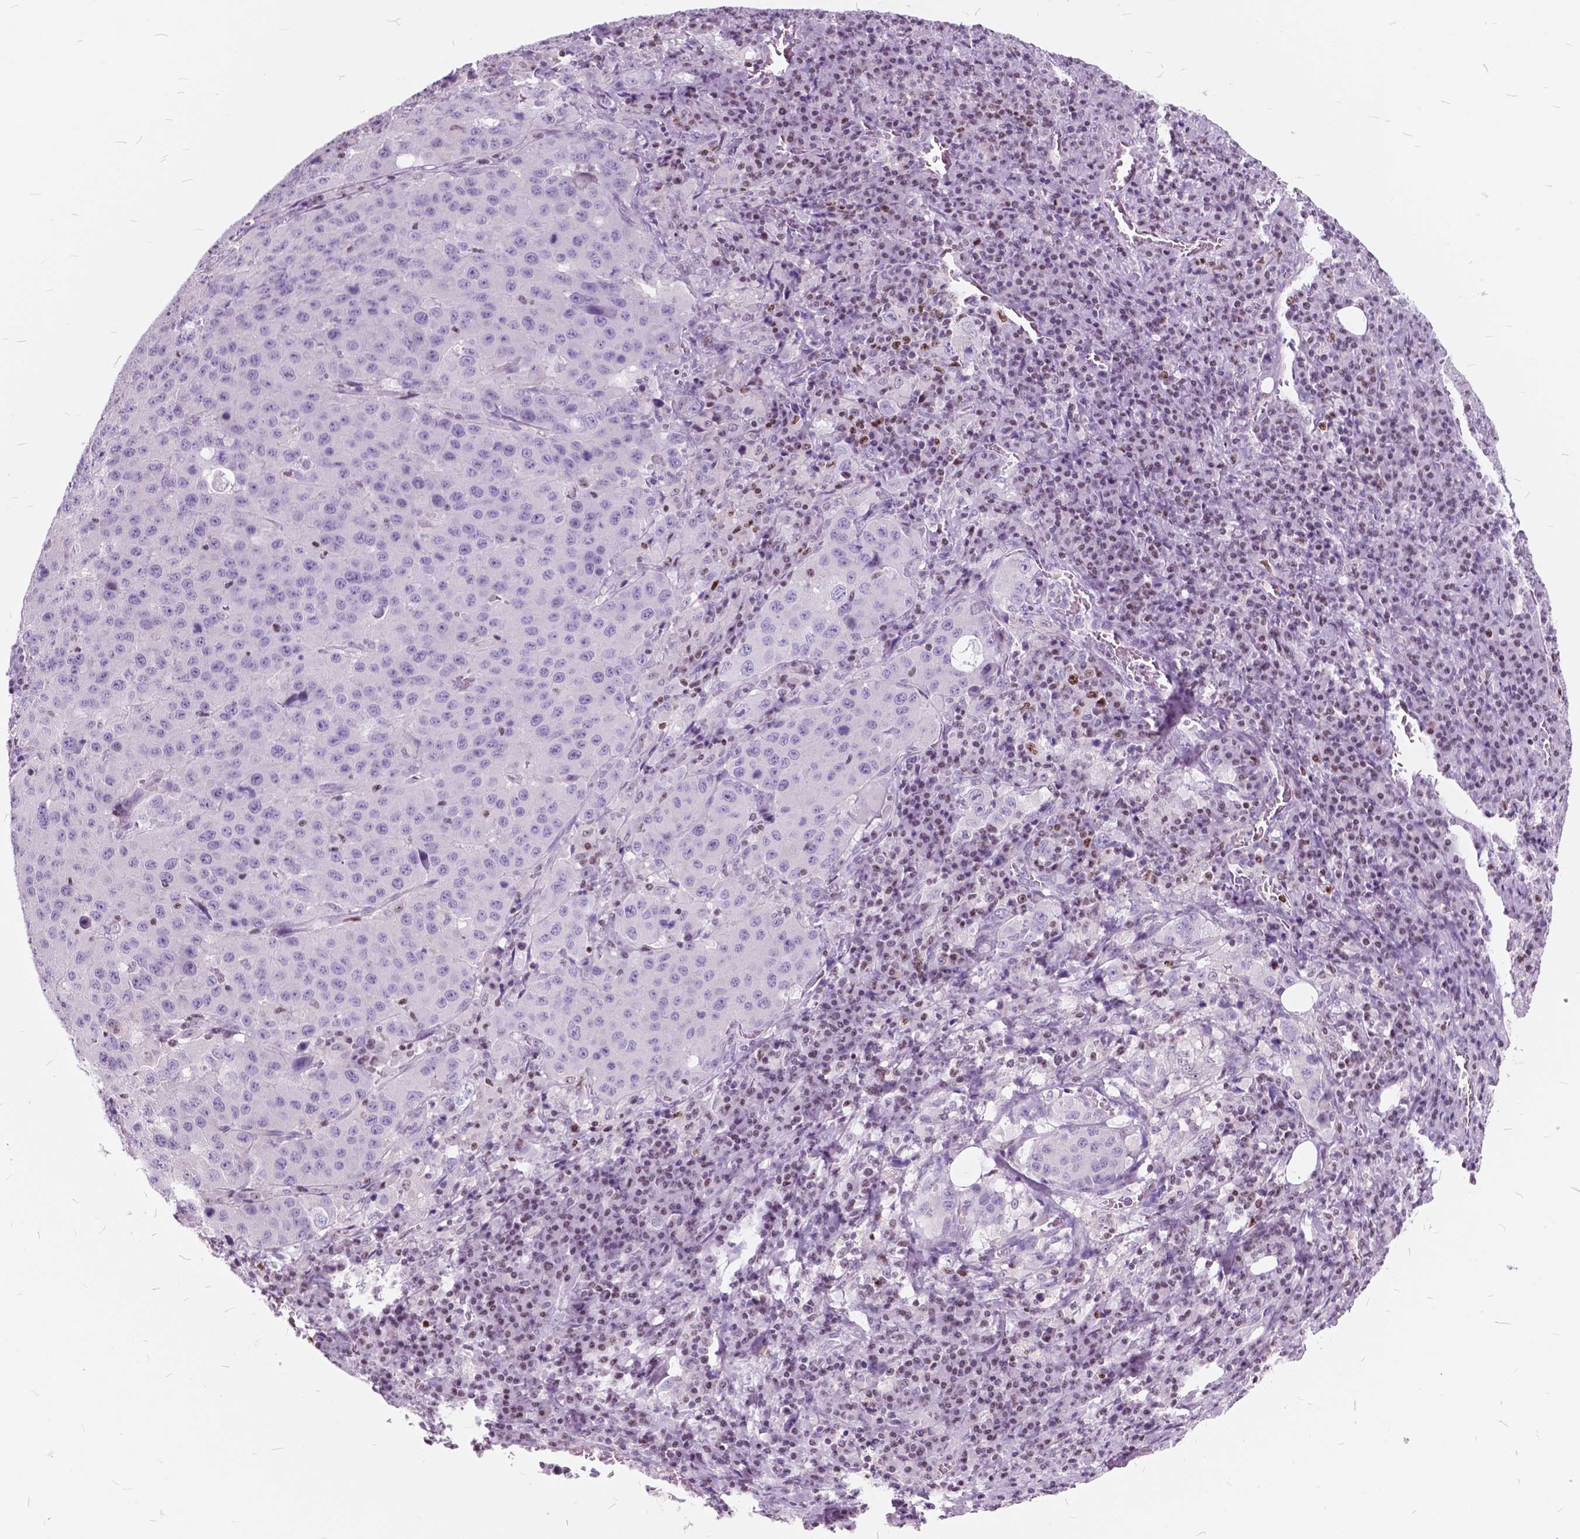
{"staining": {"intensity": "negative", "quantity": "none", "location": "none"}, "tissue": "stomach cancer", "cell_type": "Tumor cells", "image_type": "cancer", "snomed": [{"axis": "morphology", "description": "Adenocarcinoma, NOS"}, {"axis": "topography", "description": "Stomach"}], "caption": "Photomicrograph shows no significant protein positivity in tumor cells of stomach cancer.", "gene": "SP140", "patient": {"sex": "male", "age": 71}}